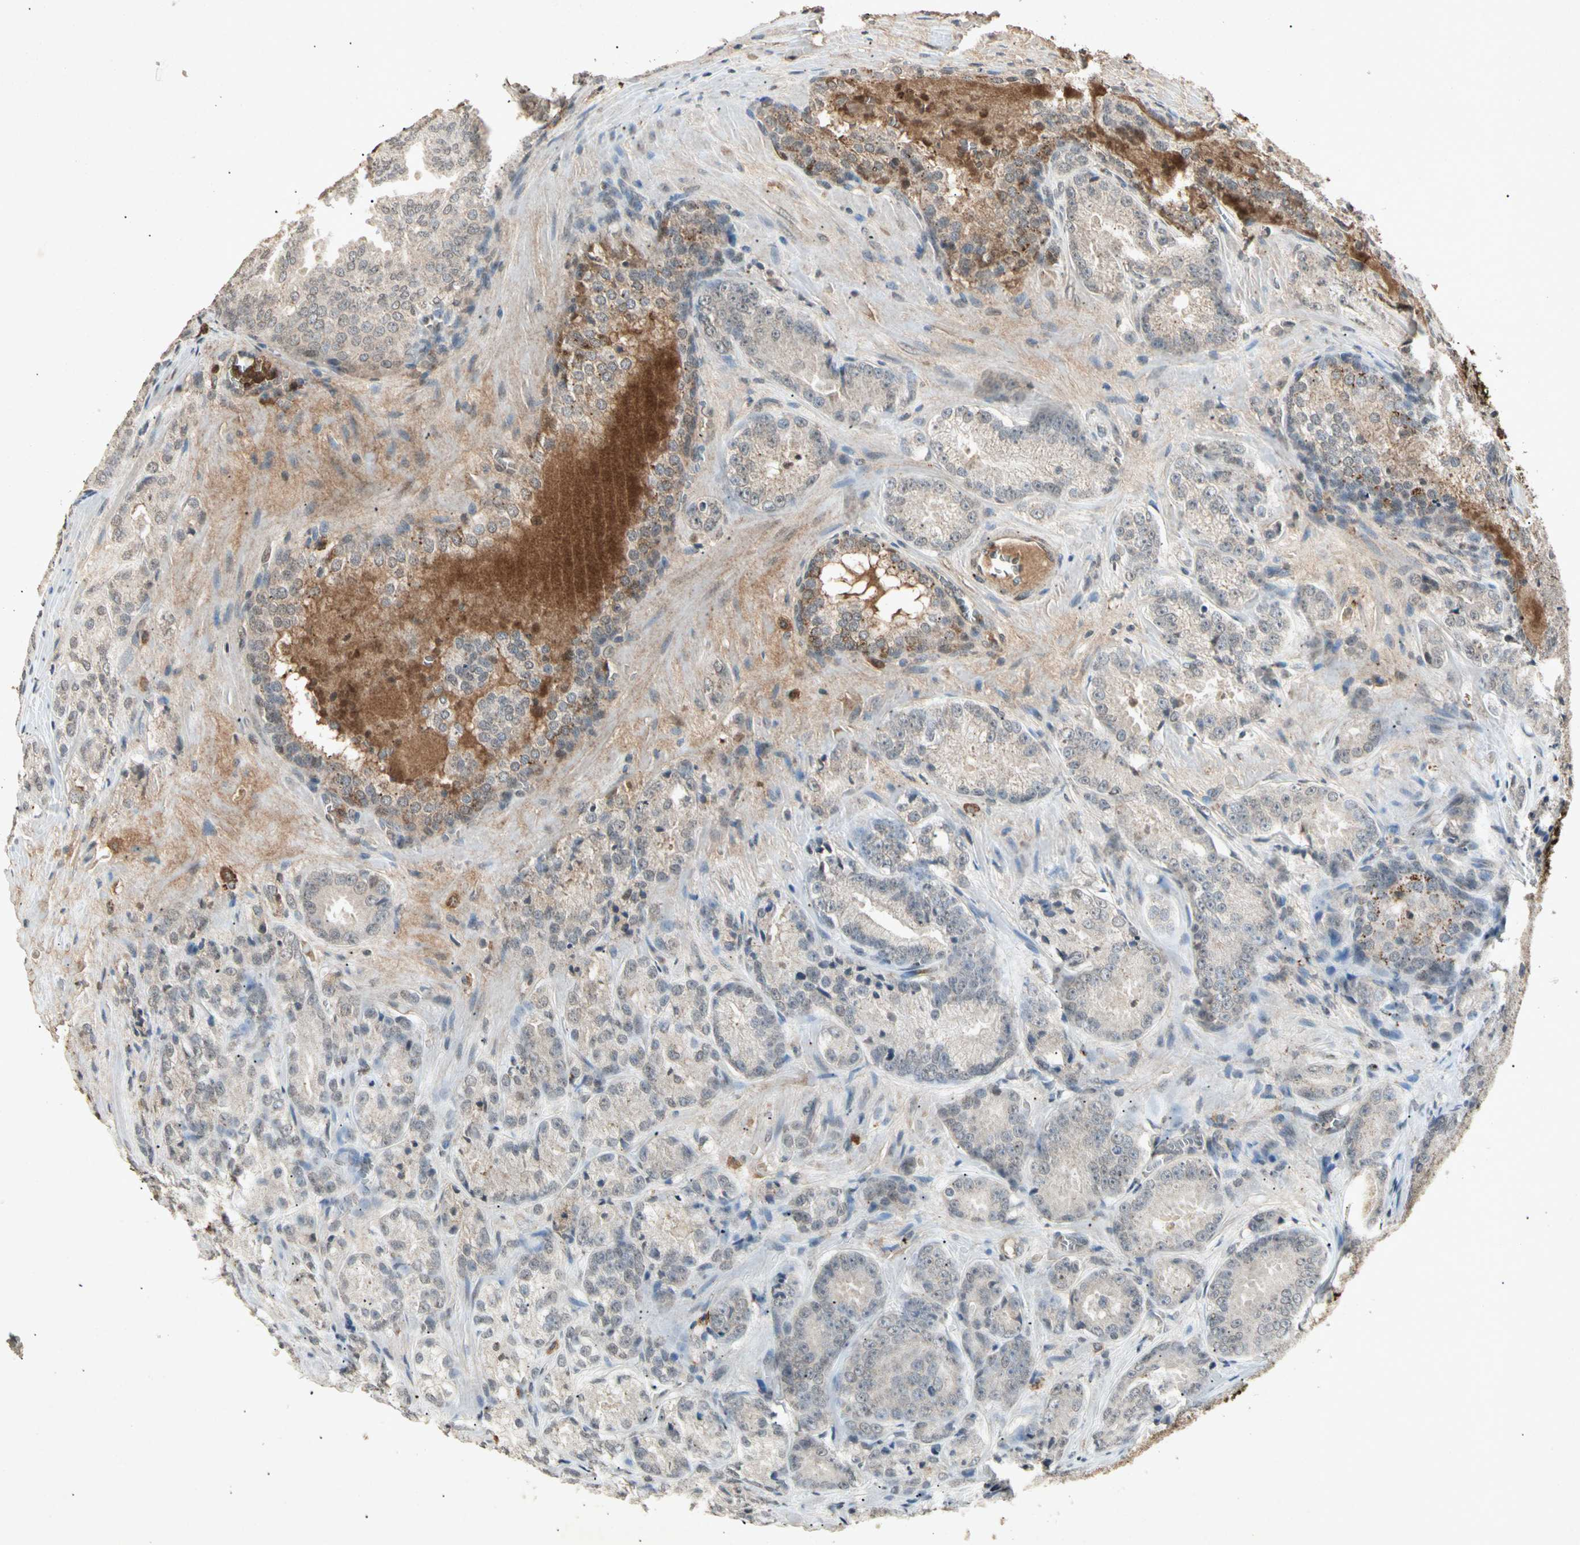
{"staining": {"intensity": "weak", "quantity": "<25%", "location": "cytoplasmic/membranous"}, "tissue": "prostate cancer", "cell_type": "Tumor cells", "image_type": "cancer", "snomed": [{"axis": "morphology", "description": "Adenocarcinoma, High grade"}, {"axis": "topography", "description": "Prostate"}], "caption": "A photomicrograph of human prostate cancer (adenocarcinoma (high-grade)) is negative for staining in tumor cells.", "gene": "CP", "patient": {"sex": "male", "age": 64}}